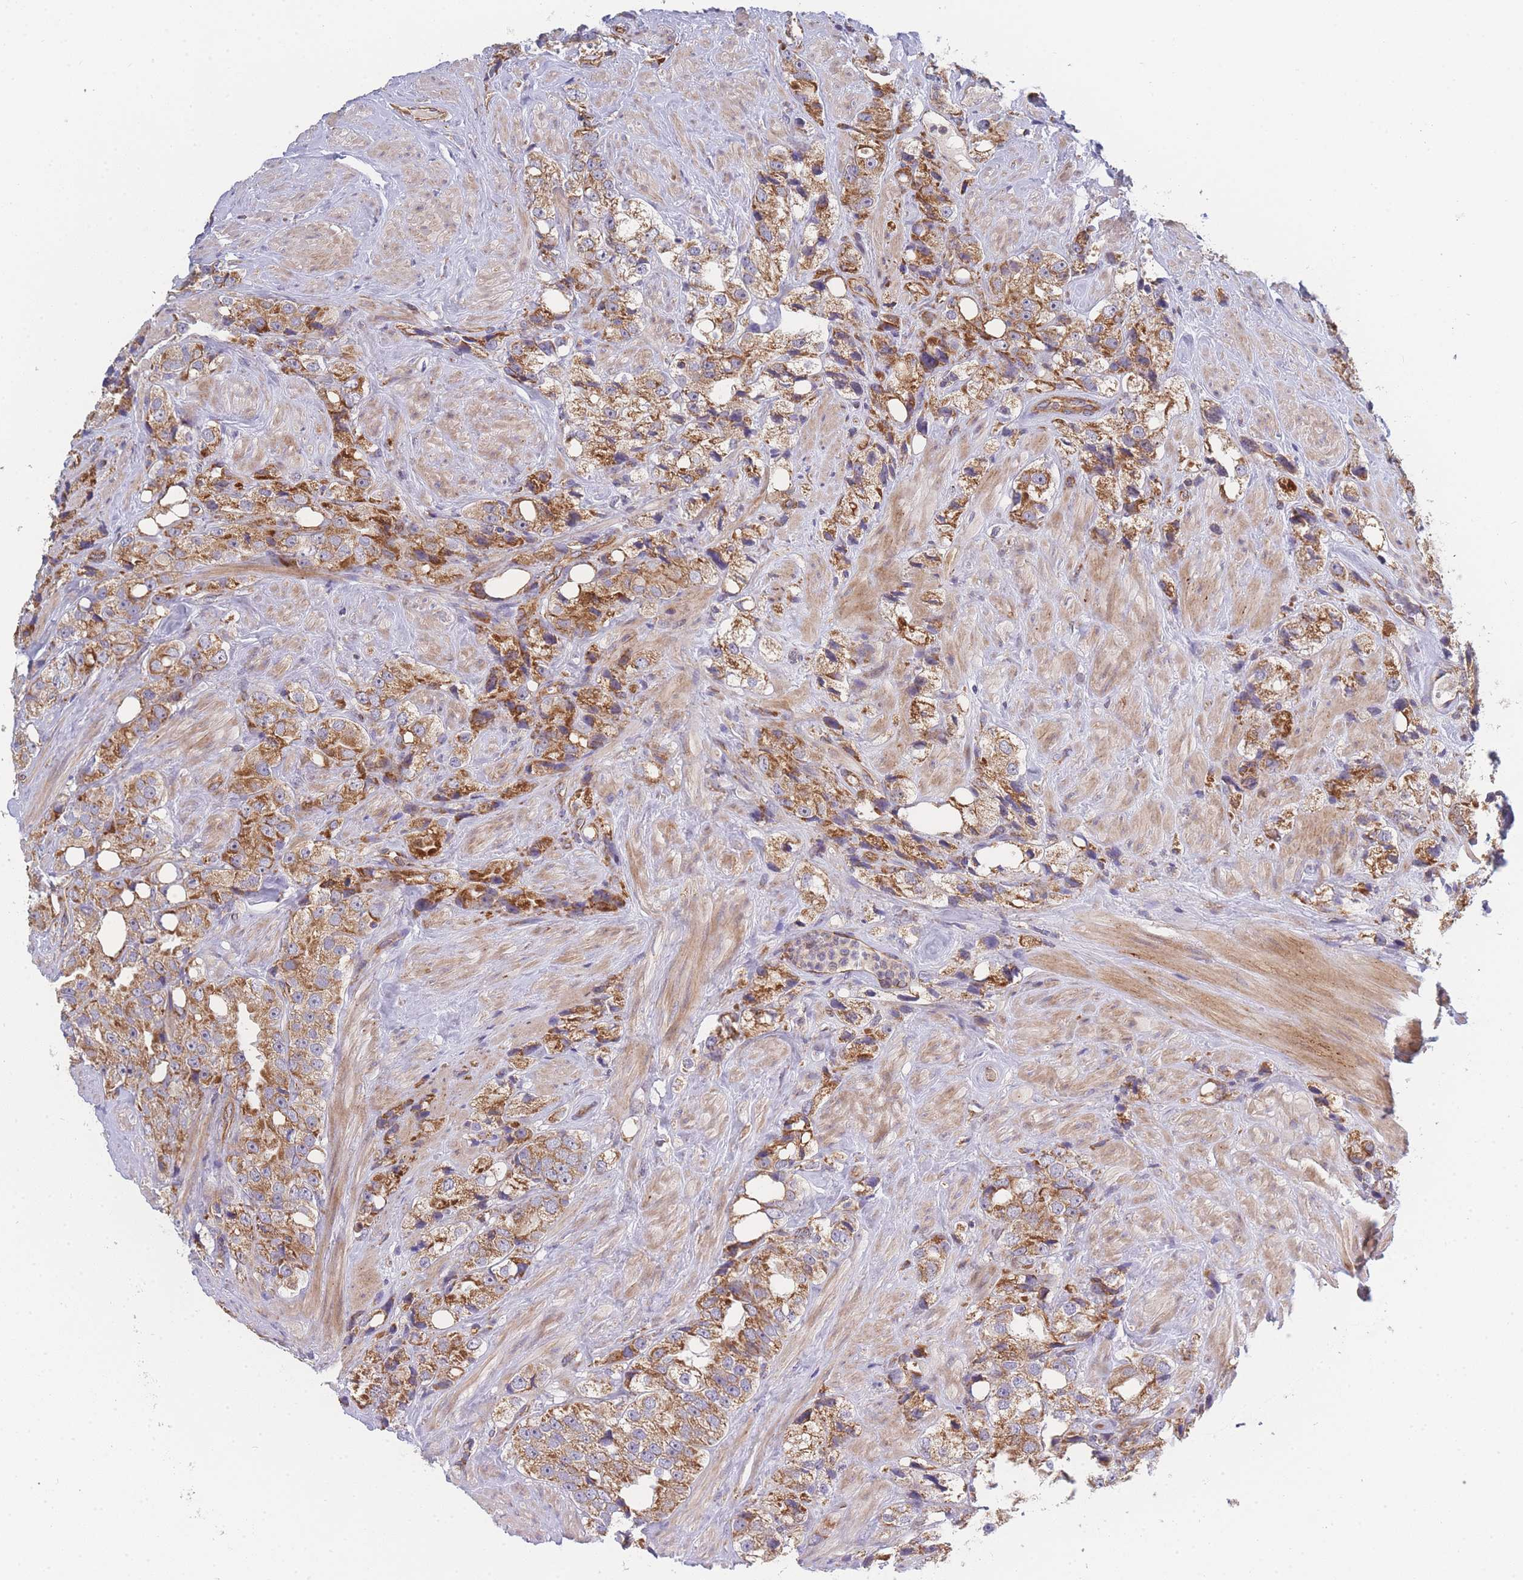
{"staining": {"intensity": "moderate", "quantity": ">75%", "location": "cytoplasmic/membranous"}, "tissue": "prostate cancer", "cell_type": "Tumor cells", "image_type": "cancer", "snomed": [{"axis": "morphology", "description": "Adenocarcinoma, NOS"}, {"axis": "topography", "description": "Prostate"}], "caption": "The immunohistochemical stain highlights moderate cytoplasmic/membranous expression in tumor cells of adenocarcinoma (prostate) tissue. (DAB (3,3'-diaminobenzidine) = brown stain, brightfield microscopy at high magnification).", "gene": "MTRES1", "patient": {"sex": "male", "age": 79}}